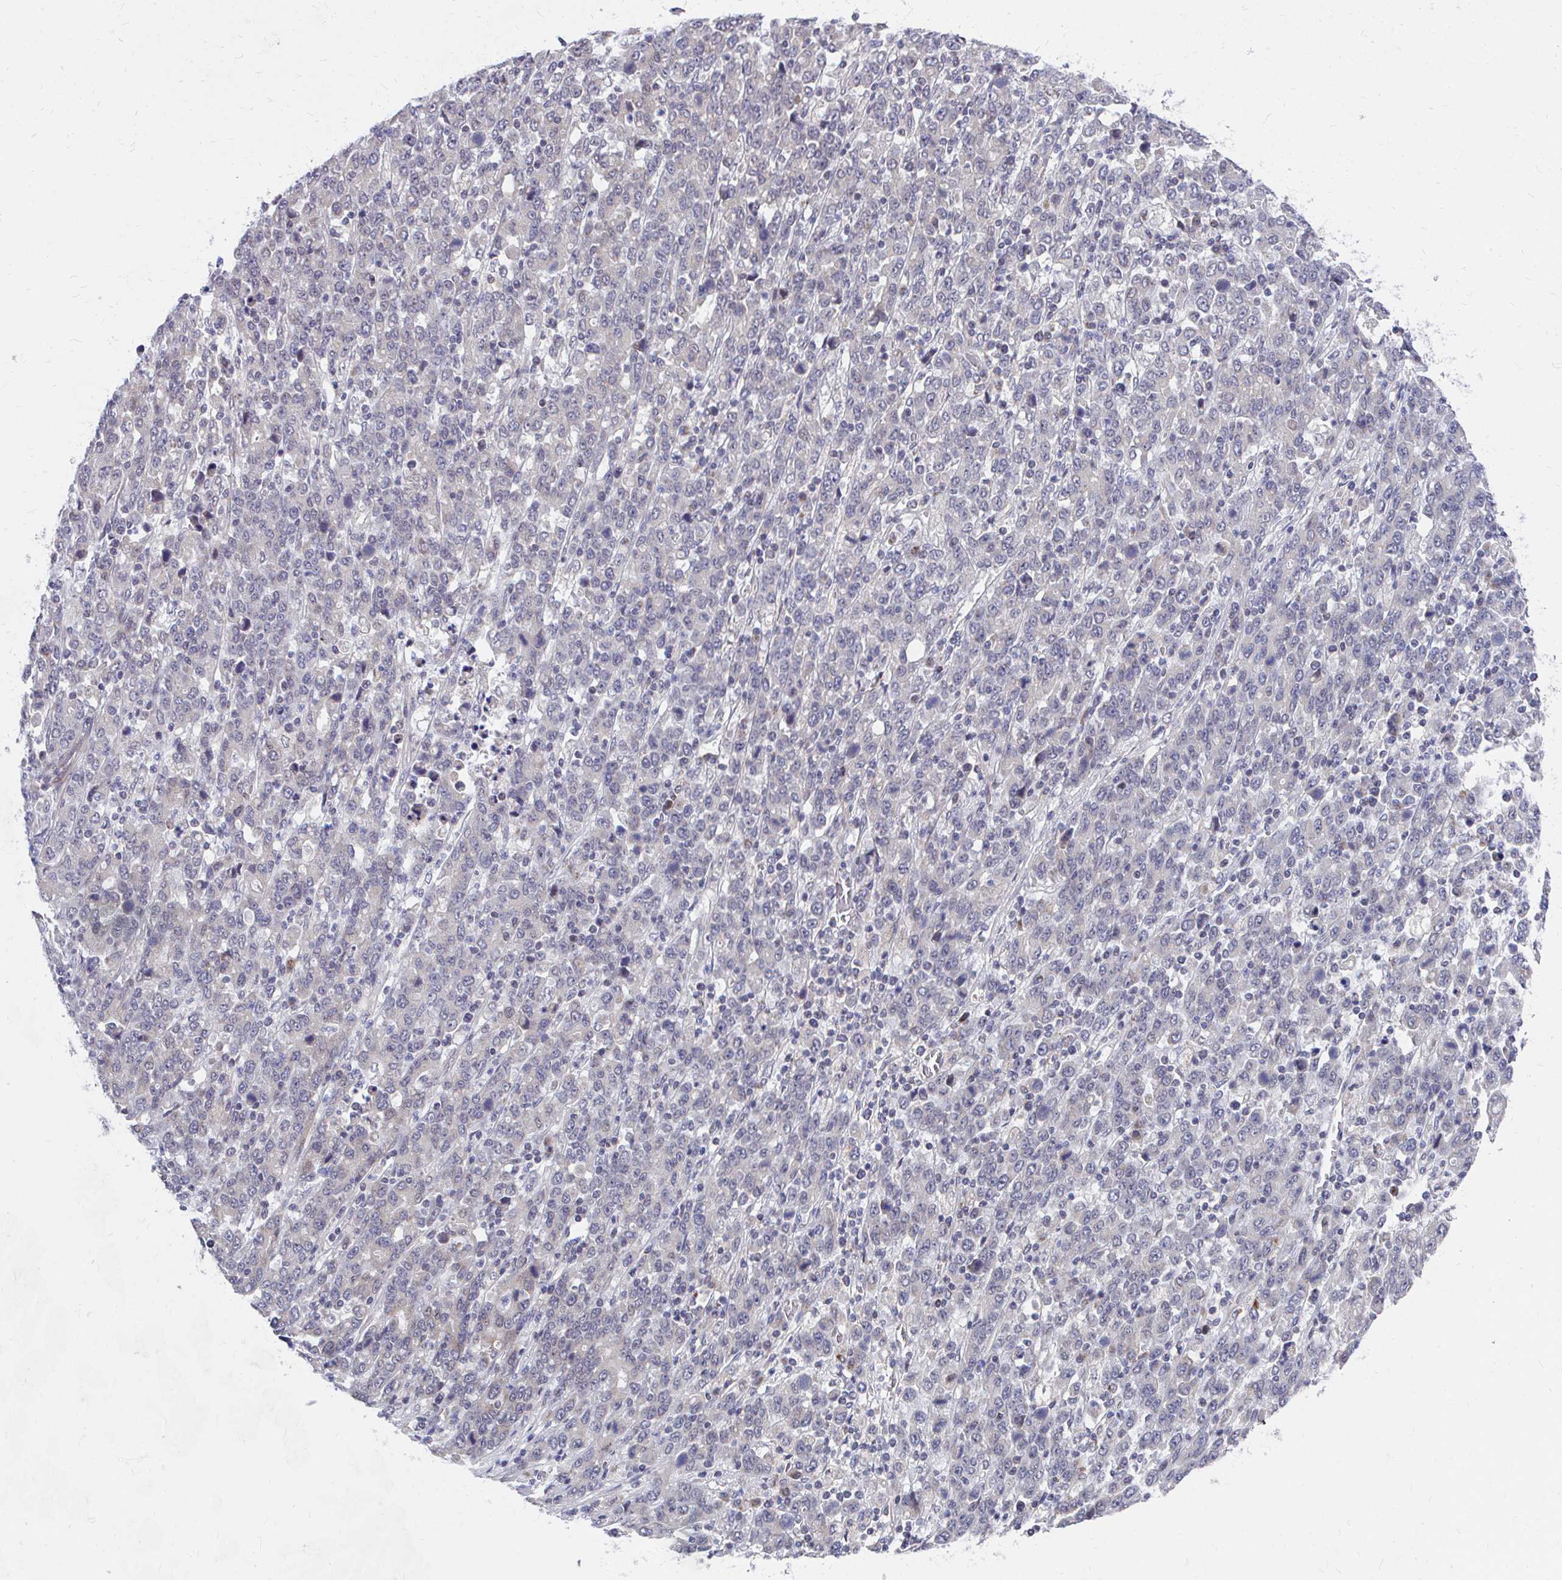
{"staining": {"intensity": "weak", "quantity": "<25%", "location": "cytoplasmic/membranous"}, "tissue": "stomach cancer", "cell_type": "Tumor cells", "image_type": "cancer", "snomed": [{"axis": "morphology", "description": "Adenocarcinoma, NOS"}, {"axis": "topography", "description": "Stomach, upper"}], "caption": "Tumor cells are negative for protein expression in human adenocarcinoma (stomach).", "gene": "PEX3", "patient": {"sex": "male", "age": 69}}